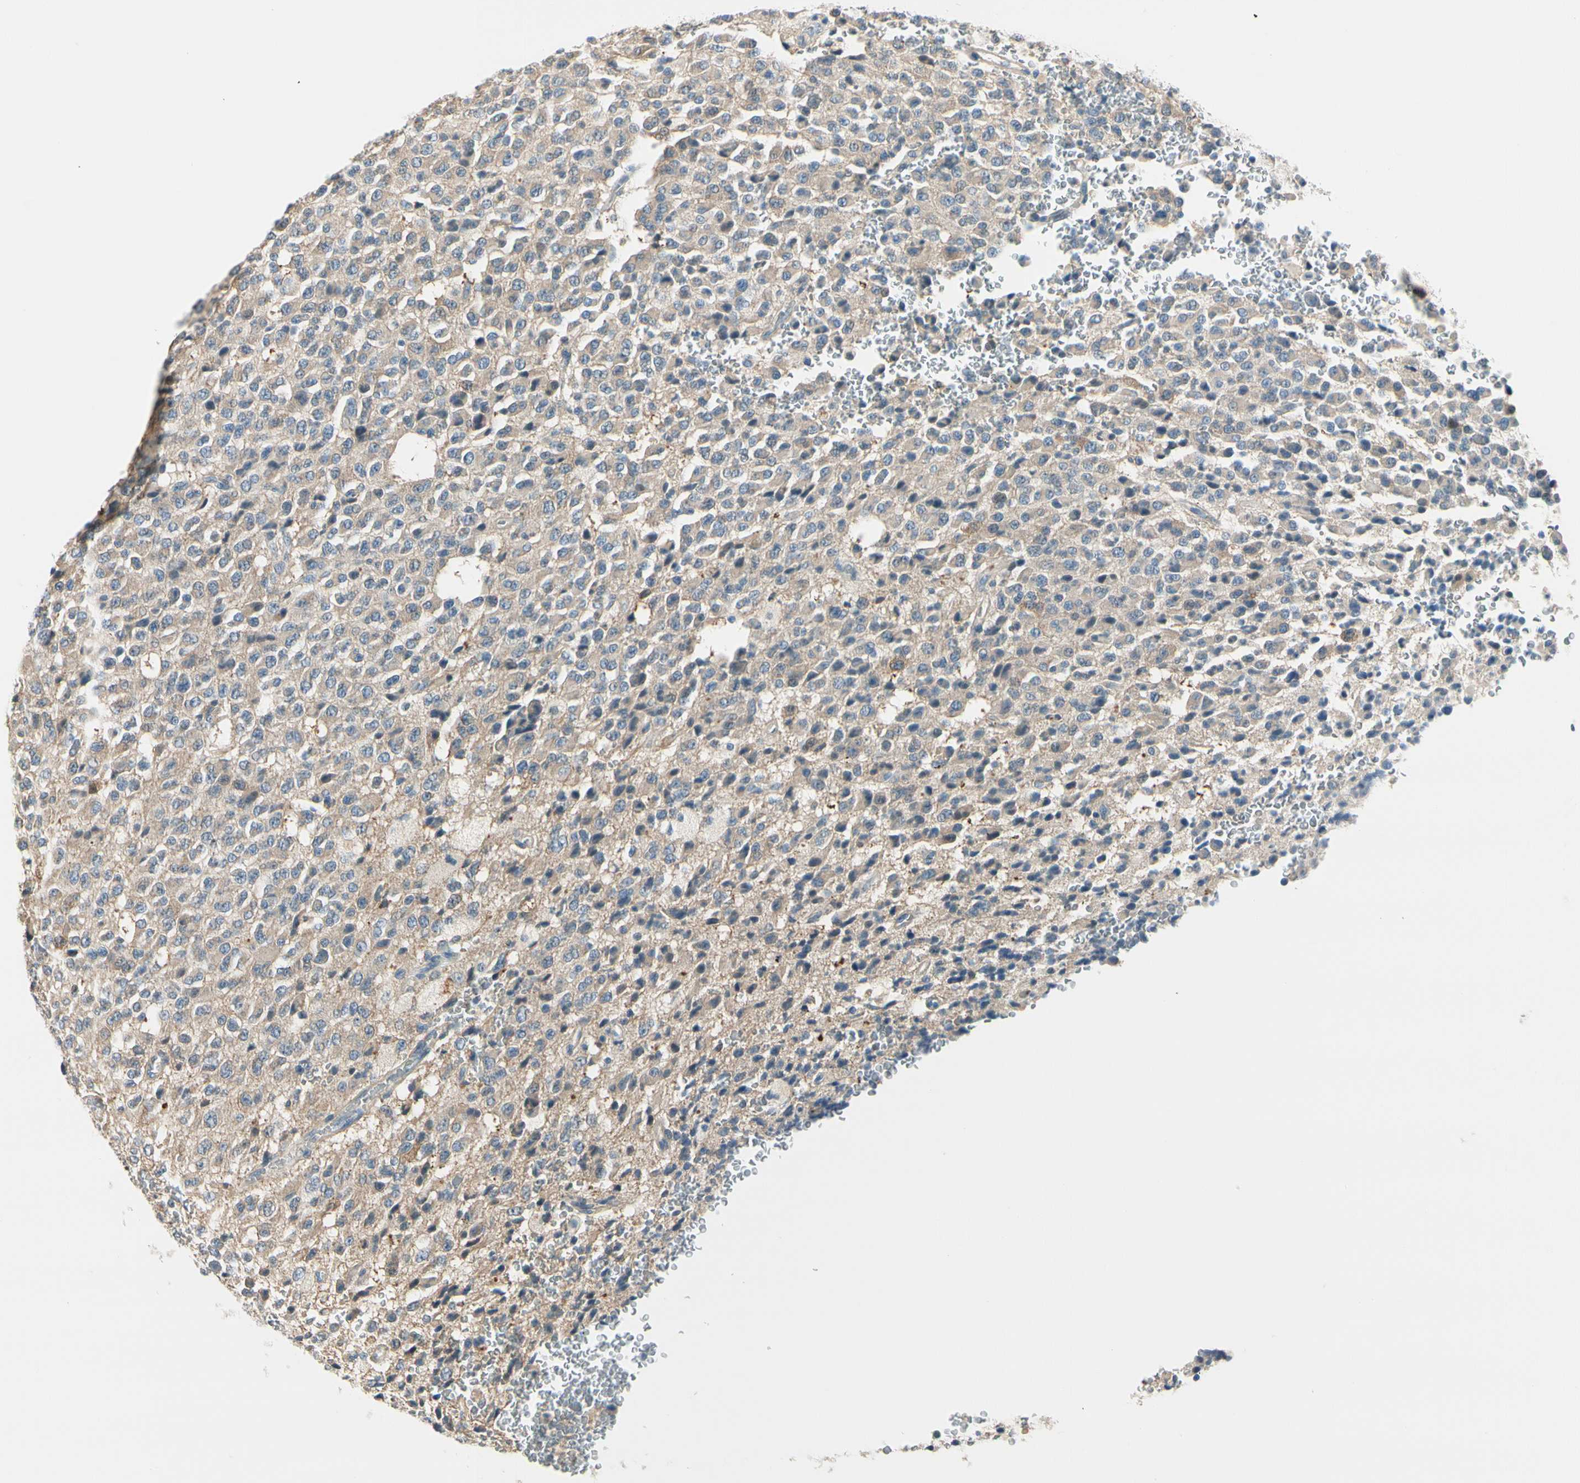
{"staining": {"intensity": "negative", "quantity": "none", "location": "none"}, "tissue": "glioma", "cell_type": "Tumor cells", "image_type": "cancer", "snomed": [{"axis": "morphology", "description": "Glioma, malignant, High grade"}, {"axis": "topography", "description": "pancreas cauda"}], "caption": "This image is of glioma stained with immunohistochemistry (IHC) to label a protein in brown with the nuclei are counter-stained blue. There is no expression in tumor cells. (Immunohistochemistry, brightfield microscopy, high magnification).", "gene": "PEBP1", "patient": {"sex": "male", "age": 60}}